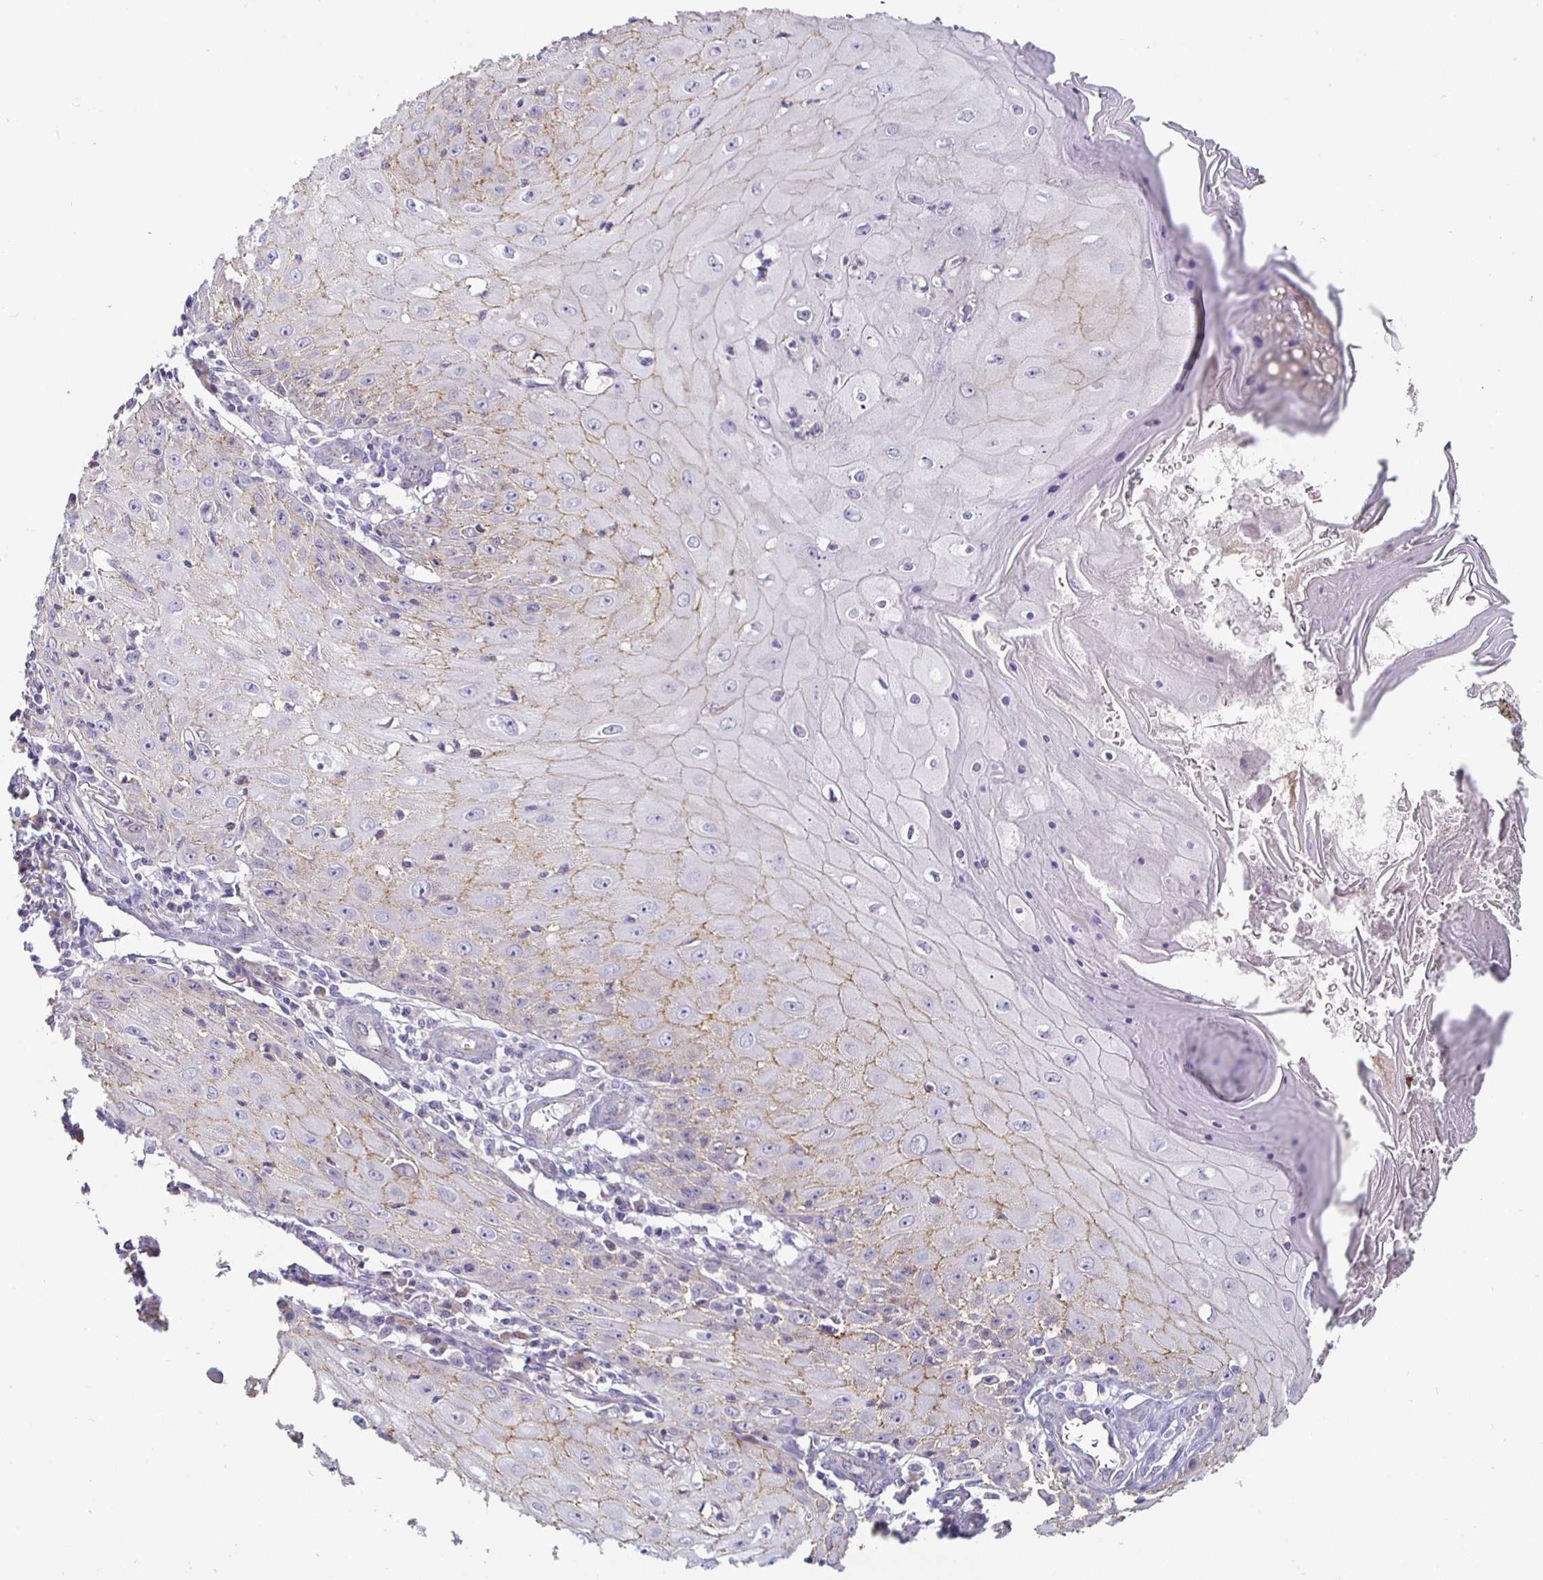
{"staining": {"intensity": "weak", "quantity": "<25%", "location": "cytoplasmic/membranous"}, "tissue": "skin cancer", "cell_type": "Tumor cells", "image_type": "cancer", "snomed": [{"axis": "morphology", "description": "Squamous cell carcinoma, NOS"}, {"axis": "topography", "description": "Skin"}], "caption": "This image is of skin cancer stained with IHC to label a protein in brown with the nuclei are counter-stained blue. There is no positivity in tumor cells. (DAB immunohistochemistry, high magnification).", "gene": "PIWIL3", "patient": {"sex": "female", "age": 73}}